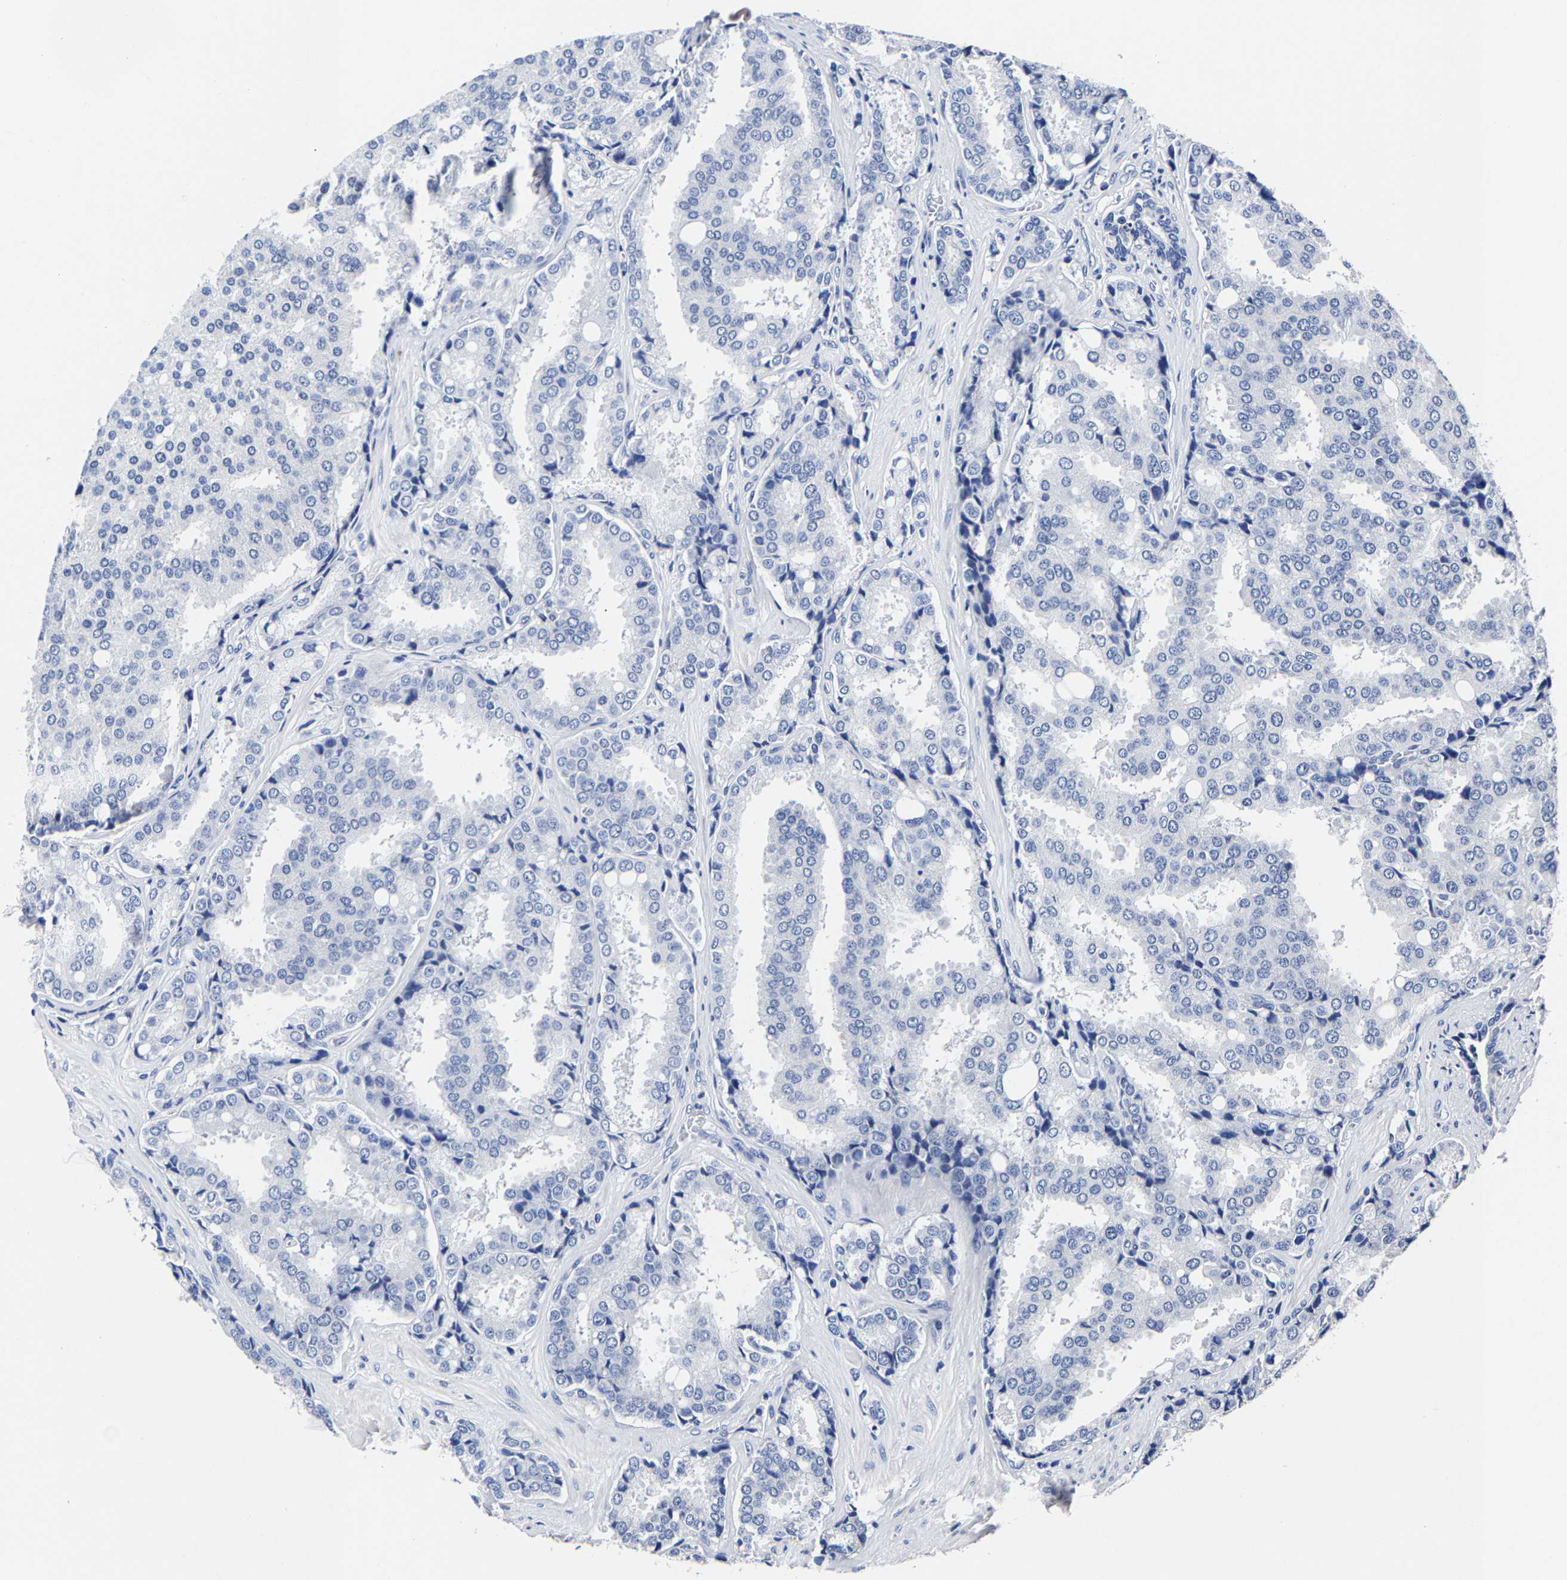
{"staining": {"intensity": "negative", "quantity": "none", "location": "none"}, "tissue": "prostate cancer", "cell_type": "Tumor cells", "image_type": "cancer", "snomed": [{"axis": "morphology", "description": "Adenocarcinoma, High grade"}, {"axis": "topography", "description": "Prostate"}], "caption": "Immunohistochemical staining of prostate cancer displays no significant staining in tumor cells. (Brightfield microscopy of DAB immunohistochemistry (IHC) at high magnification).", "gene": "AKAP4", "patient": {"sex": "male", "age": 50}}